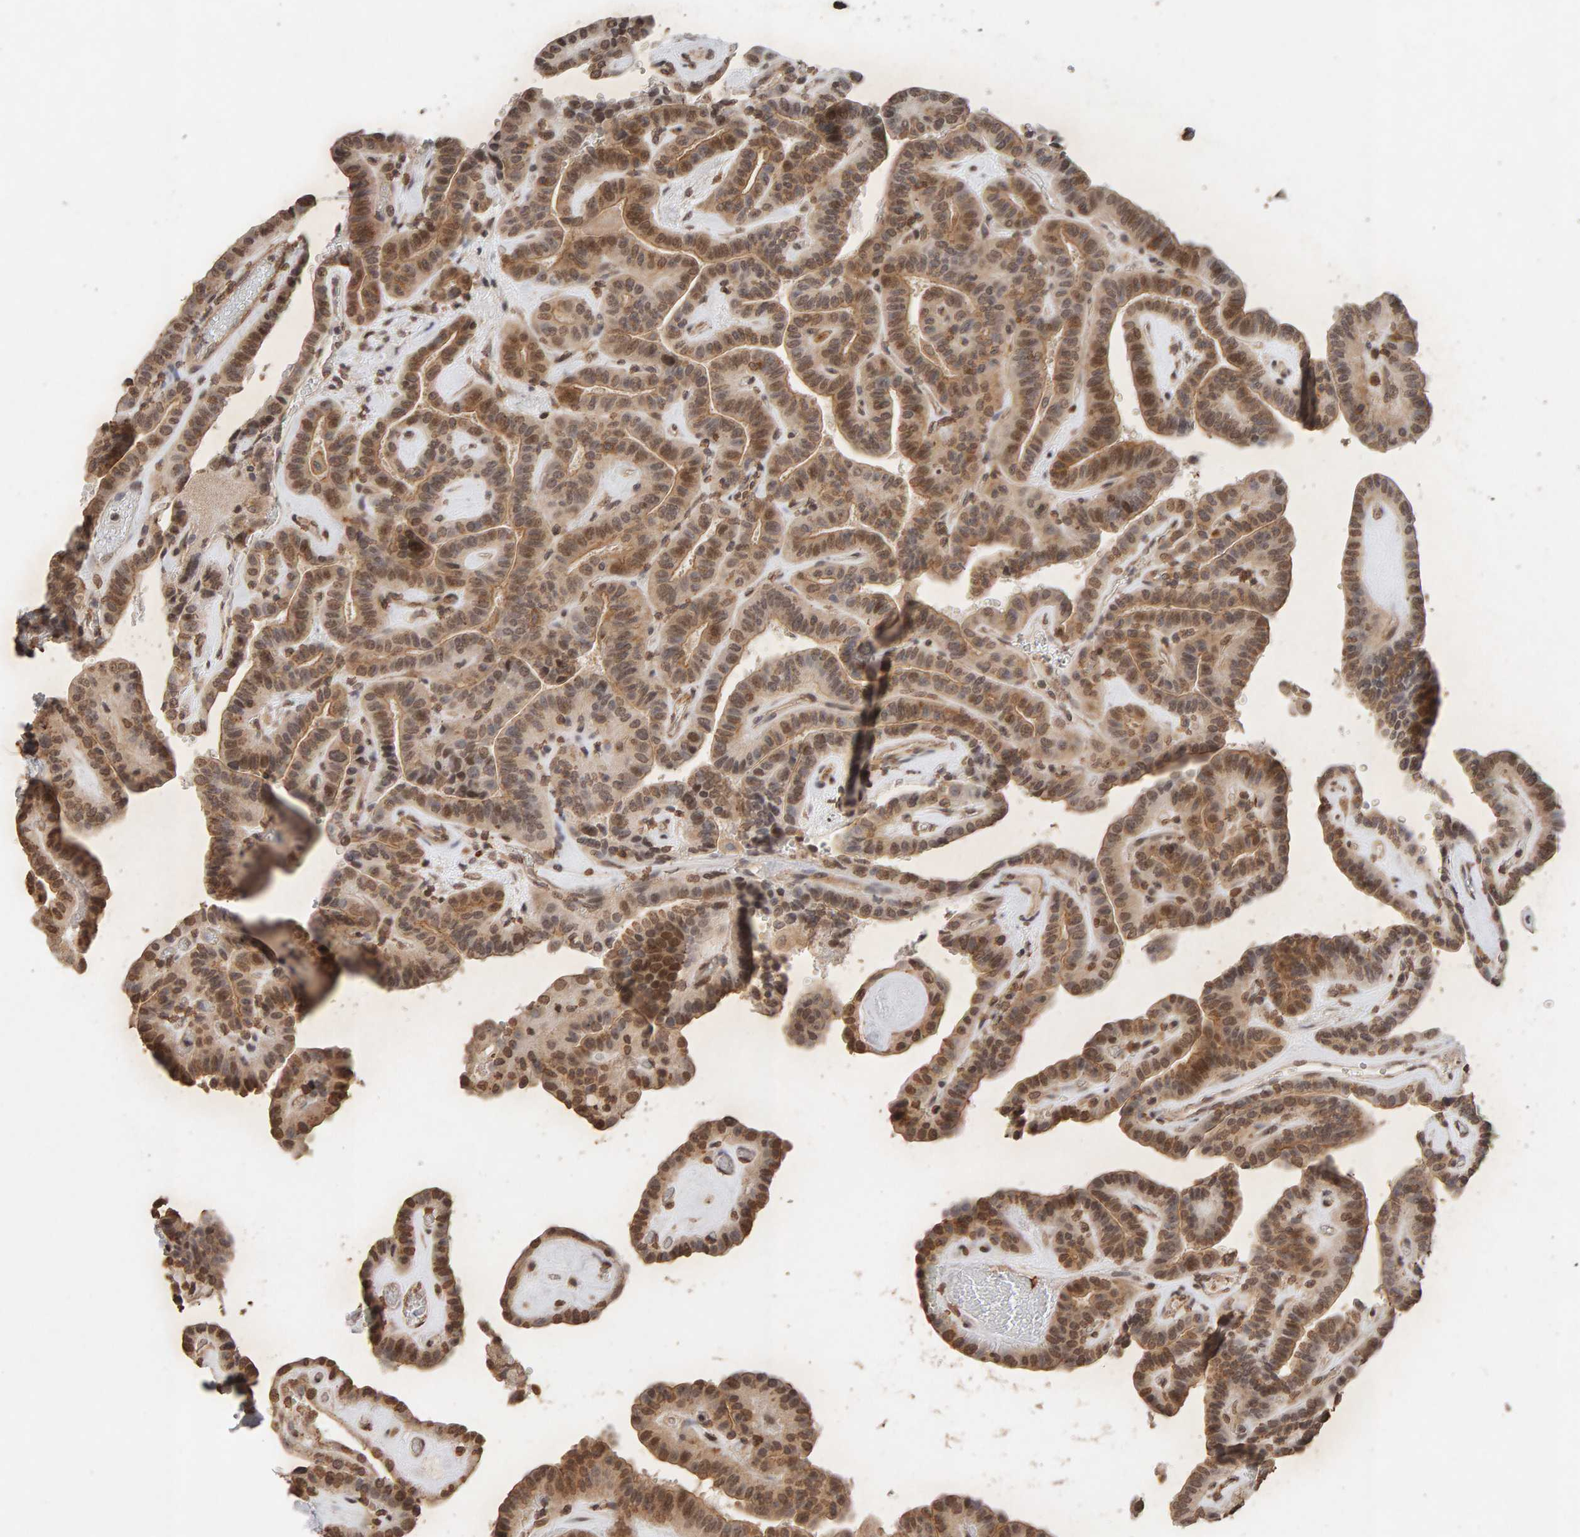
{"staining": {"intensity": "moderate", "quantity": ">75%", "location": "cytoplasmic/membranous,nuclear"}, "tissue": "thyroid cancer", "cell_type": "Tumor cells", "image_type": "cancer", "snomed": [{"axis": "morphology", "description": "Papillary adenocarcinoma, NOS"}, {"axis": "topography", "description": "Thyroid gland"}], "caption": "The histopathology image demonstrates staining of thyroid cancer (papillary adenocarcinoma), revealing moderate cytoplasmic/membranous and nuclear protein expression (brown color) within tumor cells.", "gene": "DNAJB5", "patient": {"sex": "male", "age": 77}}